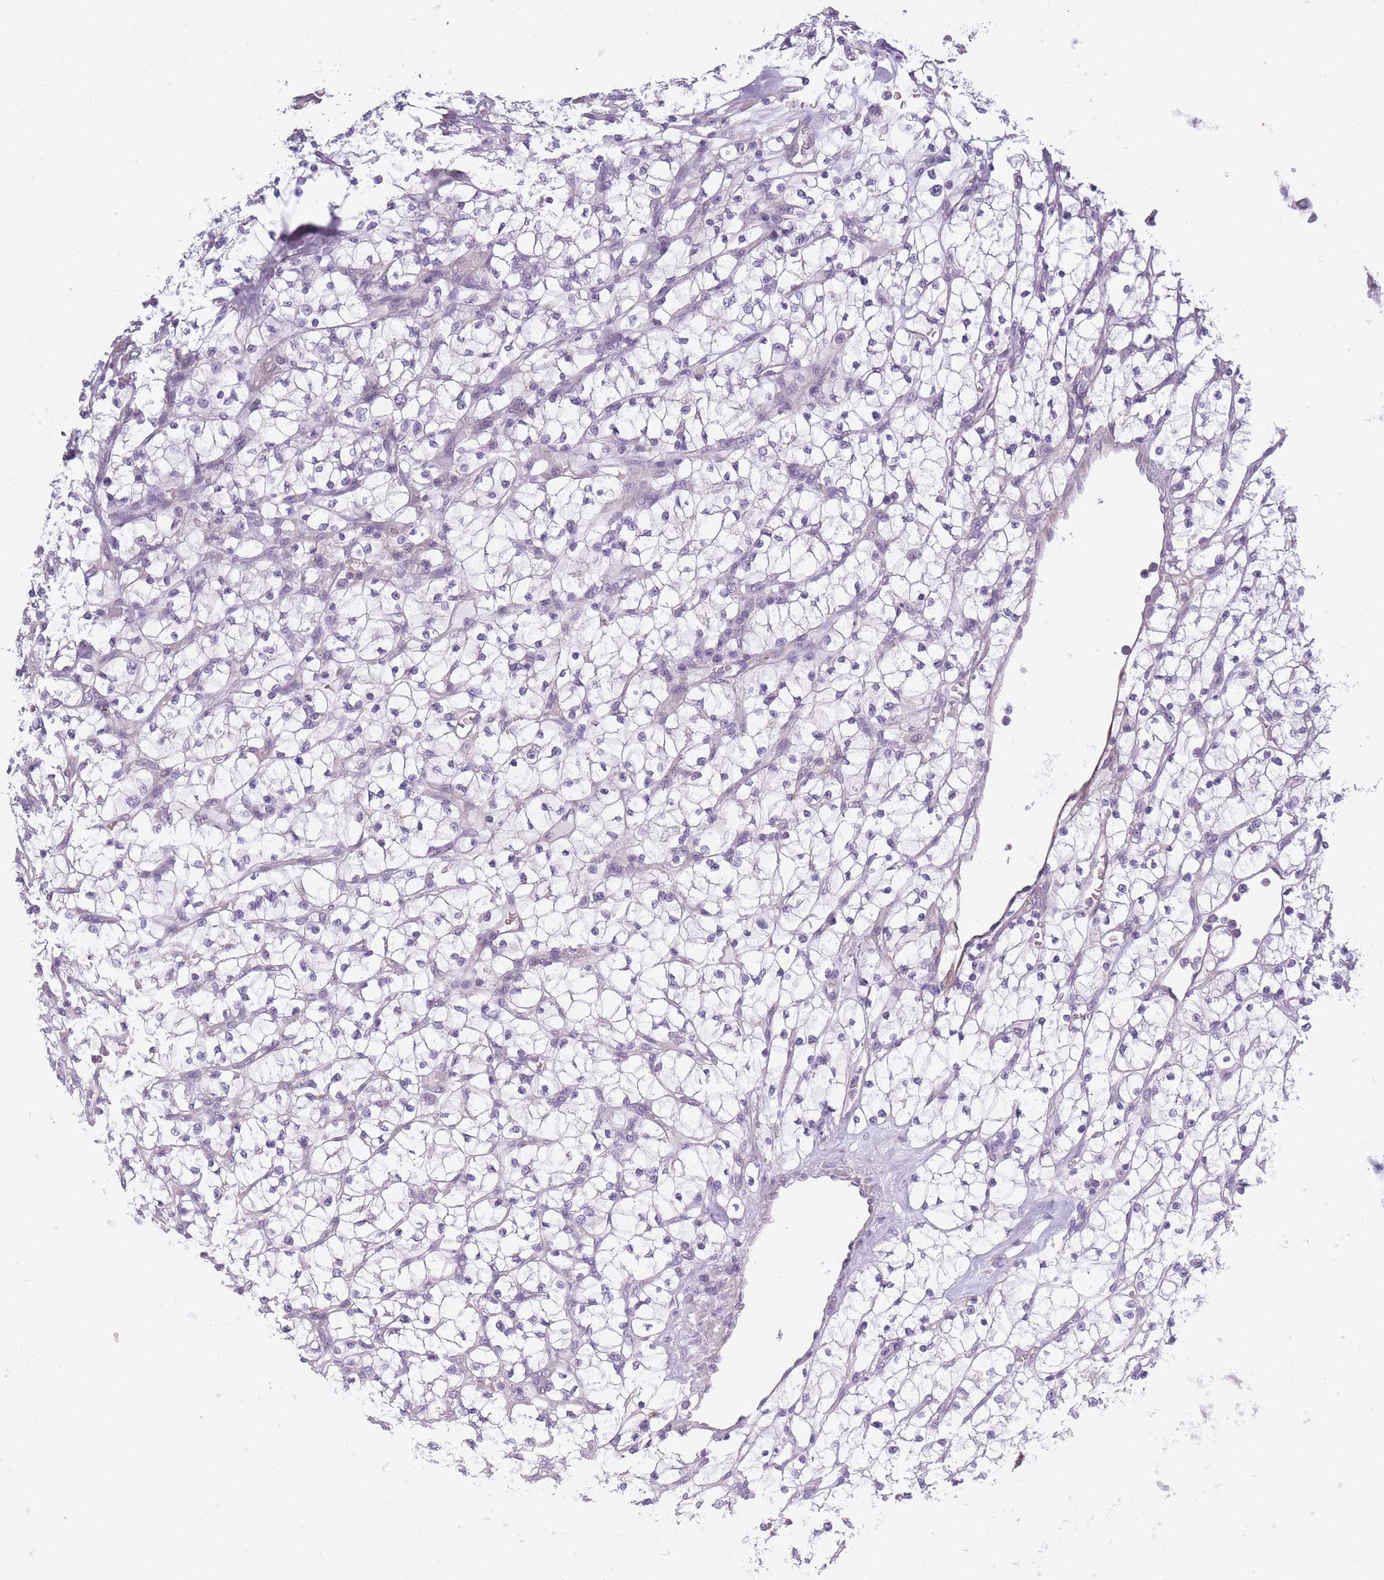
{"staining": {"intensity": "negative", "quantity": "none", "location": "none"}, "tissue": "renal cancer", "cell_type": "Tumor cells", "image_type": "cancer", "snomed": [{"axis": "morphology", "description": "Adenocarcinoma, NOS"}, {"axis": "topography", "description": "Kidney"}], "caption": "Immunohistochemistry of renal cancer shows no staining in tumor cells.", "gene": "AP3M2", "patient": {"sex": "female", "age": 64}}